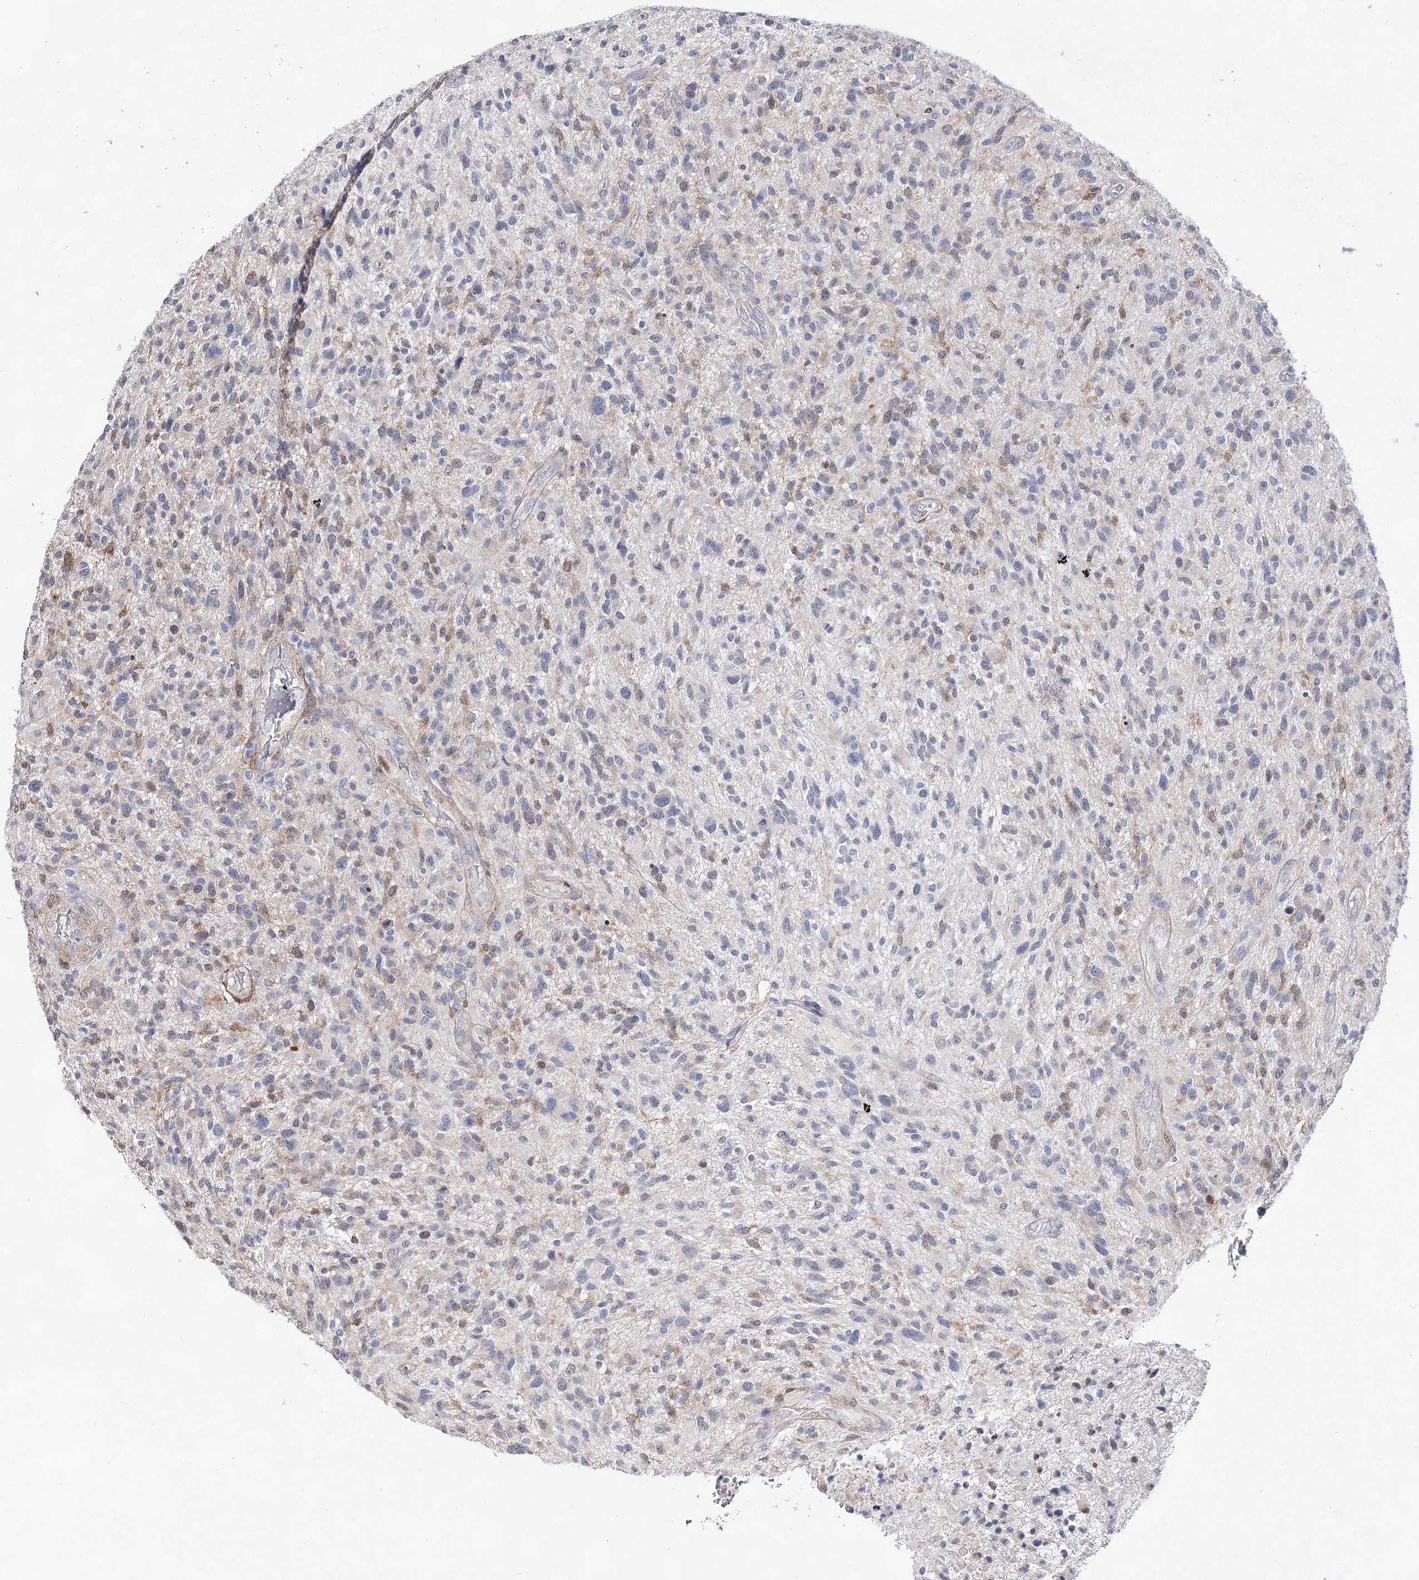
{"staining": {"intensity": "weak", "quantity": "<25%", "location": "cytoplasmic/membranous,nuclear"}, "tissue": "glioma", "cell_type": "Tumor cells", "image_type": "cancer", "snomed": [{"axis": "morphology", "description": "Glioma, malignant, High grade"}, {"axis": "topography", "description": "Brain"}], "caption": "This image is of malignant glioma (high-grade) stained with immunohistochemistry (IHC) to label a protein in brown with the nuclei are counter-stained blue. There is no expression in tumor cells.", "gene": "UGDH", "patient": {"sex": "male", "age": 47}}